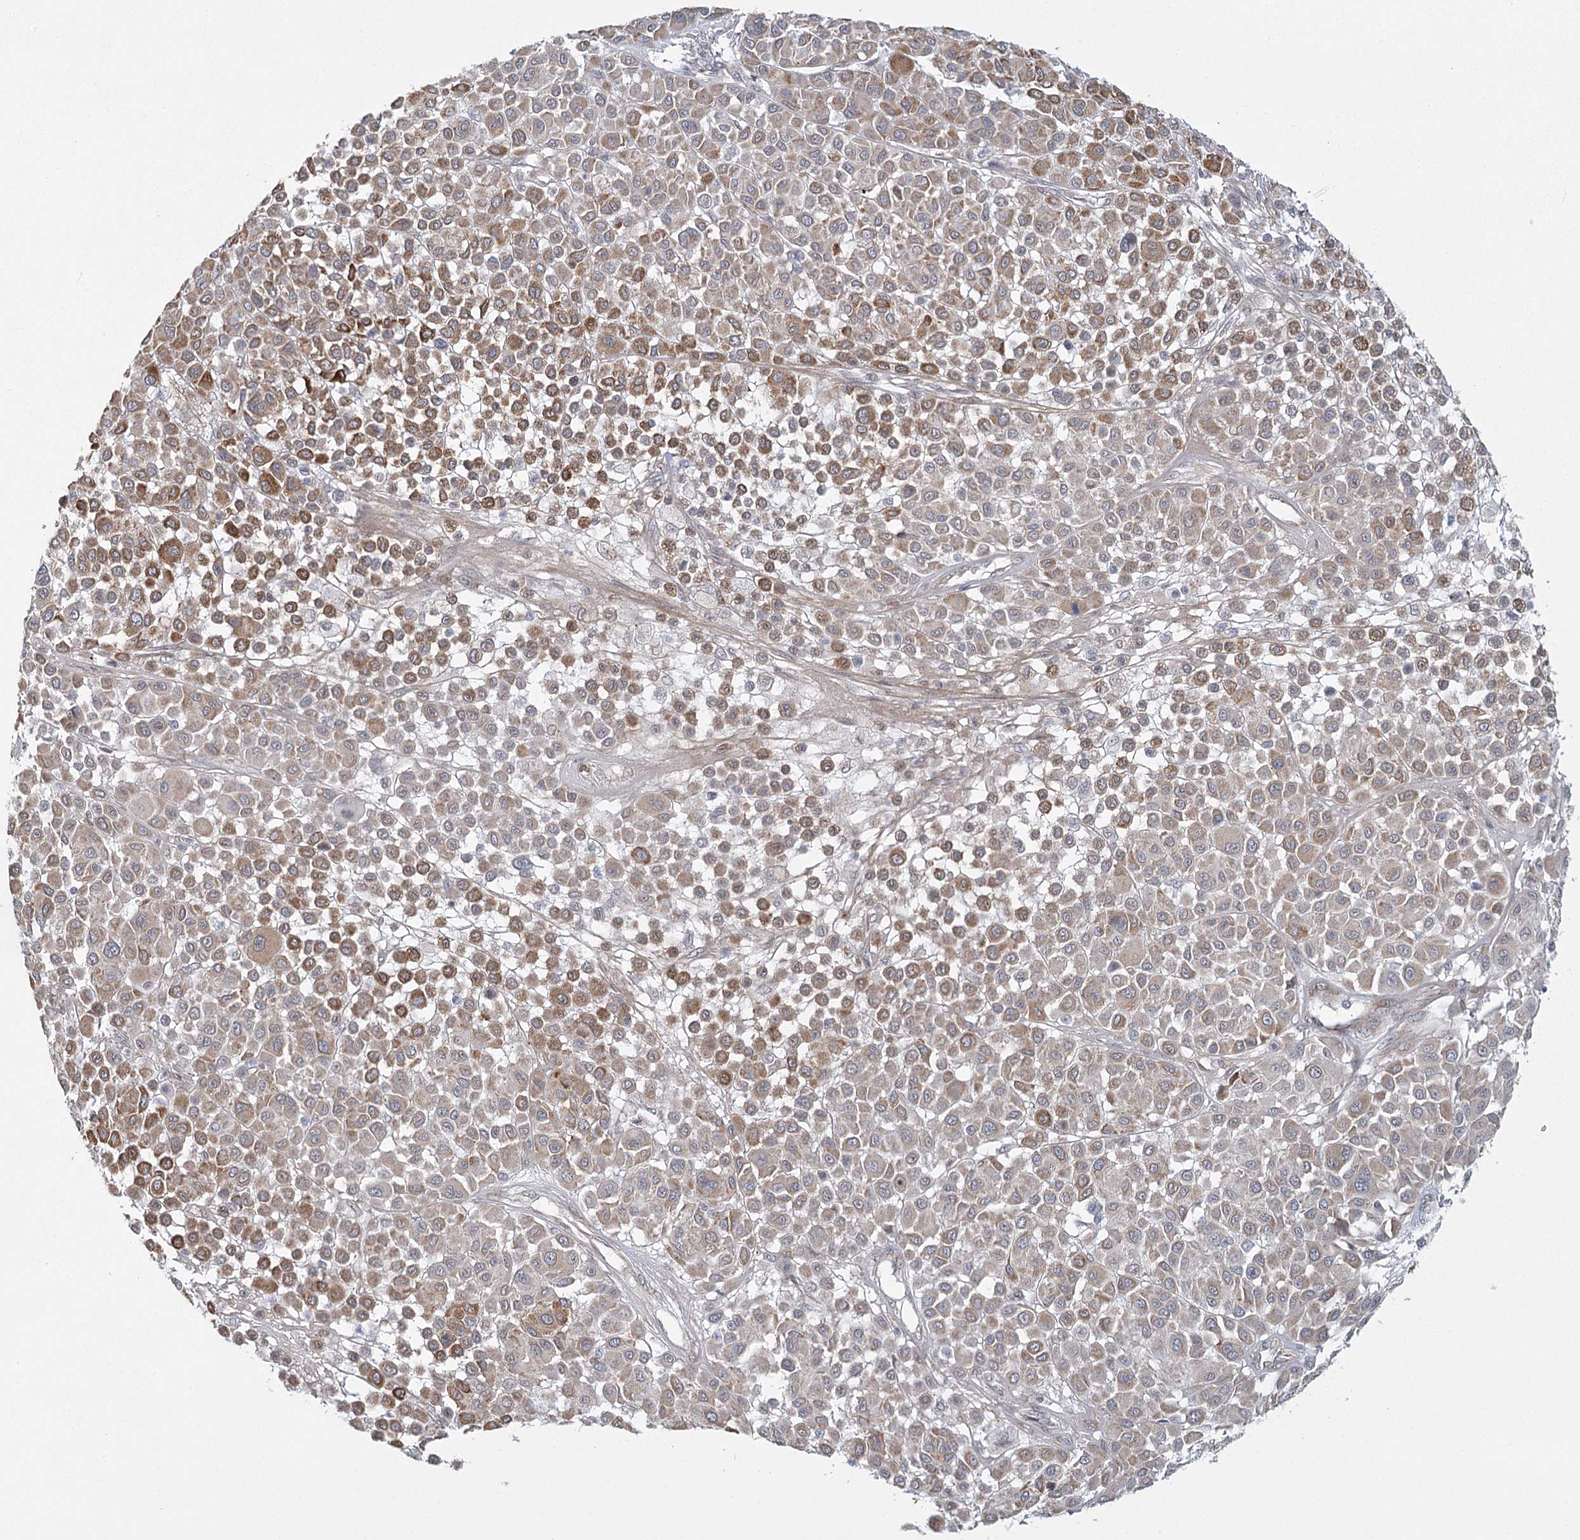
{"staining": {"intensity": "moderate", "quantity": "25%-75%", "location": "cytoplasmic/membranous"}, "tissue": "melanoma", "cell_type": "Tumor cells", "image_type": "cancer", "snomed": [{"axis": "morphology", "description": "Malignant melanoma, Metastatic site"}, {"axis": "topography", "description": "Soft tissue"}], "caption": "Human melanoma stained with a protein marker displays moderate staining in tumor cells.", "gene": "MED28", "patient": {"sex": "male", "age": 41}}